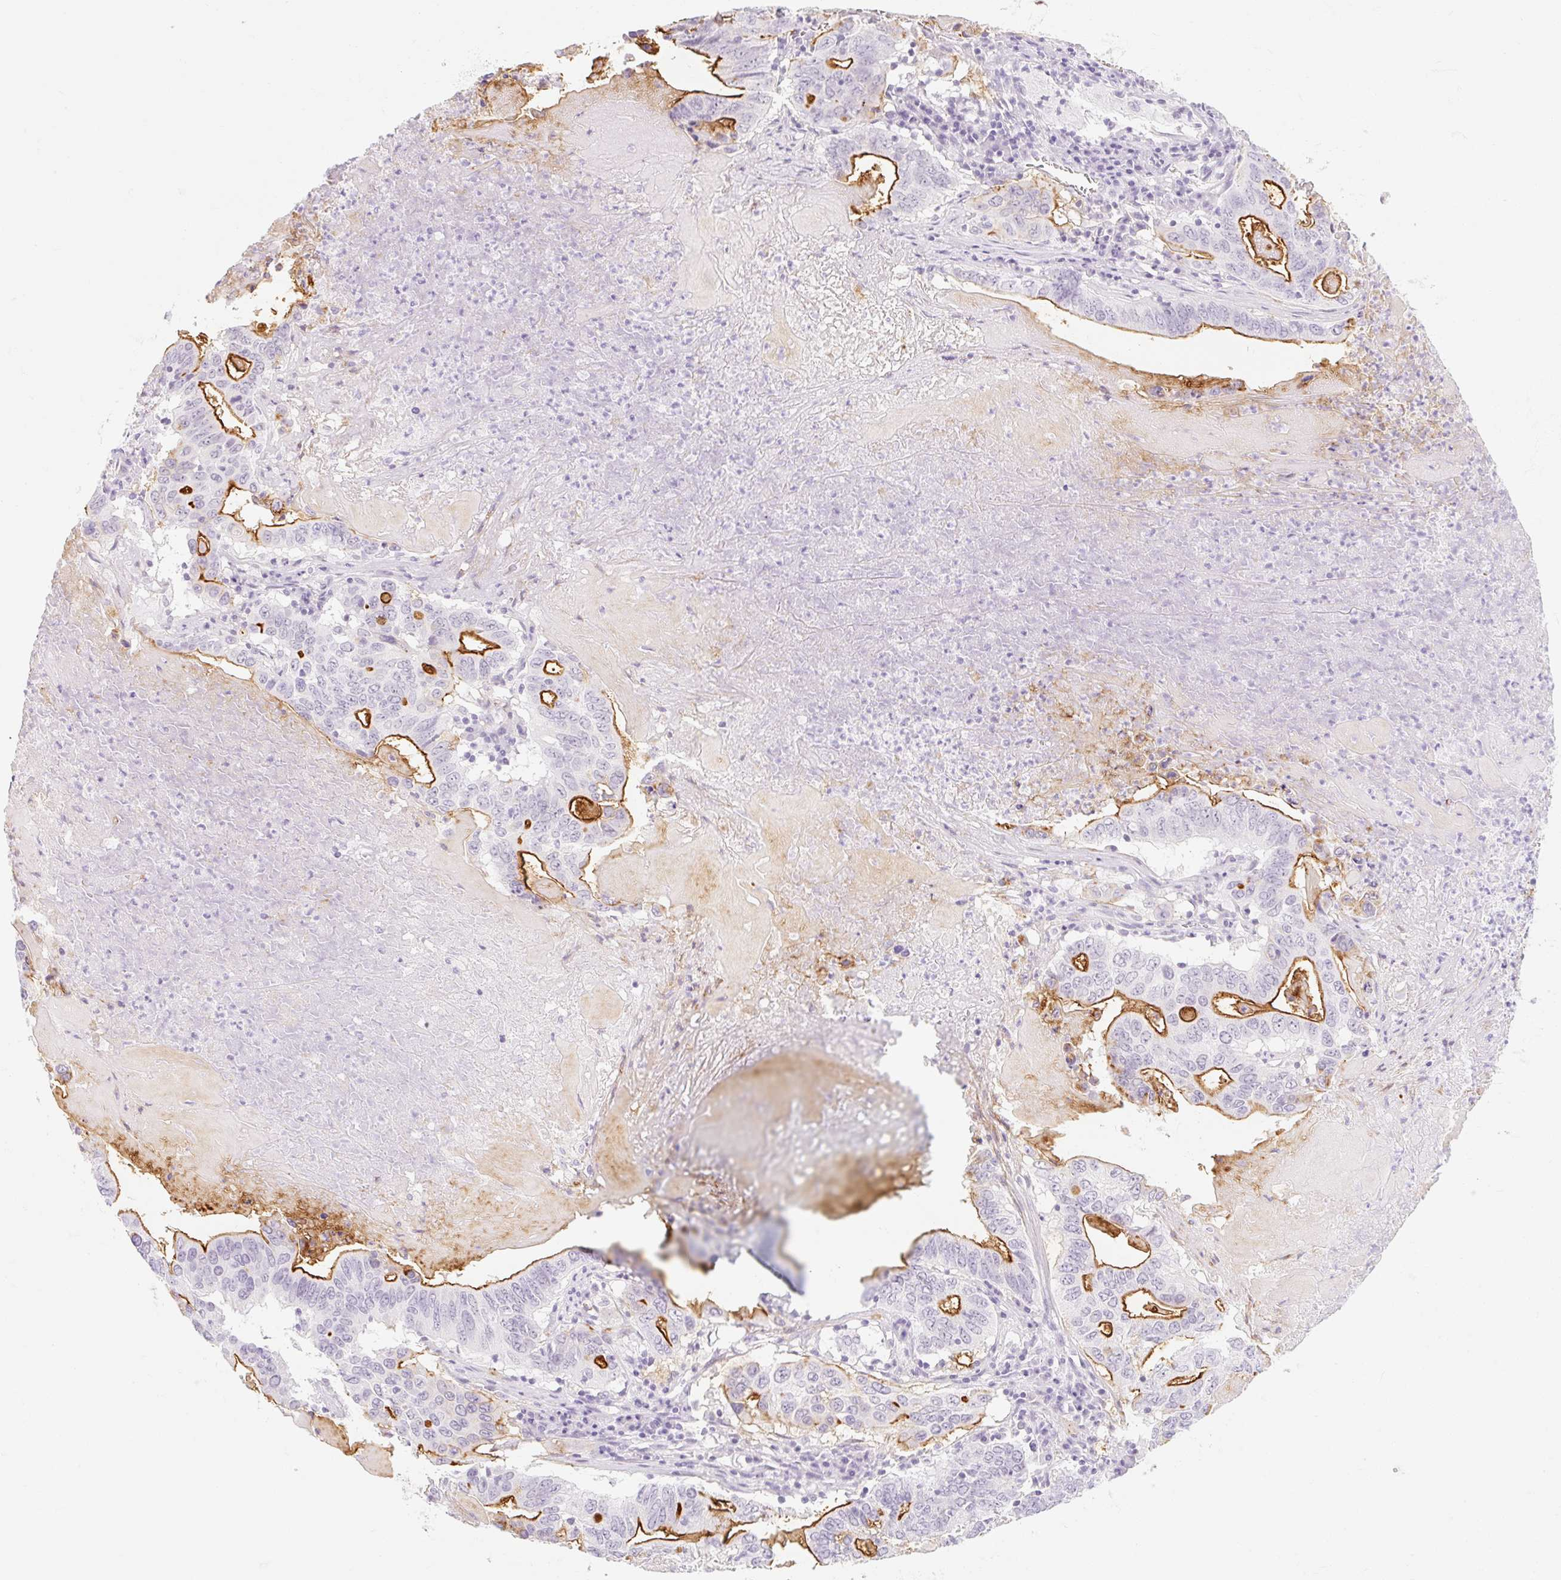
{"staining": {"intensity": "strong", "quantity": "<25%", "location": "cytoplasmic/membranous"}, "tissue": "lung cancer", "cell_type": "Tumor cells", "image_type": "cancer", "snomed": [{"axis": "morphology", "description": "Adenocarcinoma, NOS"}, {"axis": "topography", "description": "Lung"}], "caption": "Immunohistochemistry histopathology image of human lung cancer (adenocarcinoma) stained for a protein (brown), which reveals medium levels of strong cytoplasmic/membranous expression in approximately <25% of tumor cells.", "gene": "TAF1L", "patient": {"sex": "female", "age": 60}}